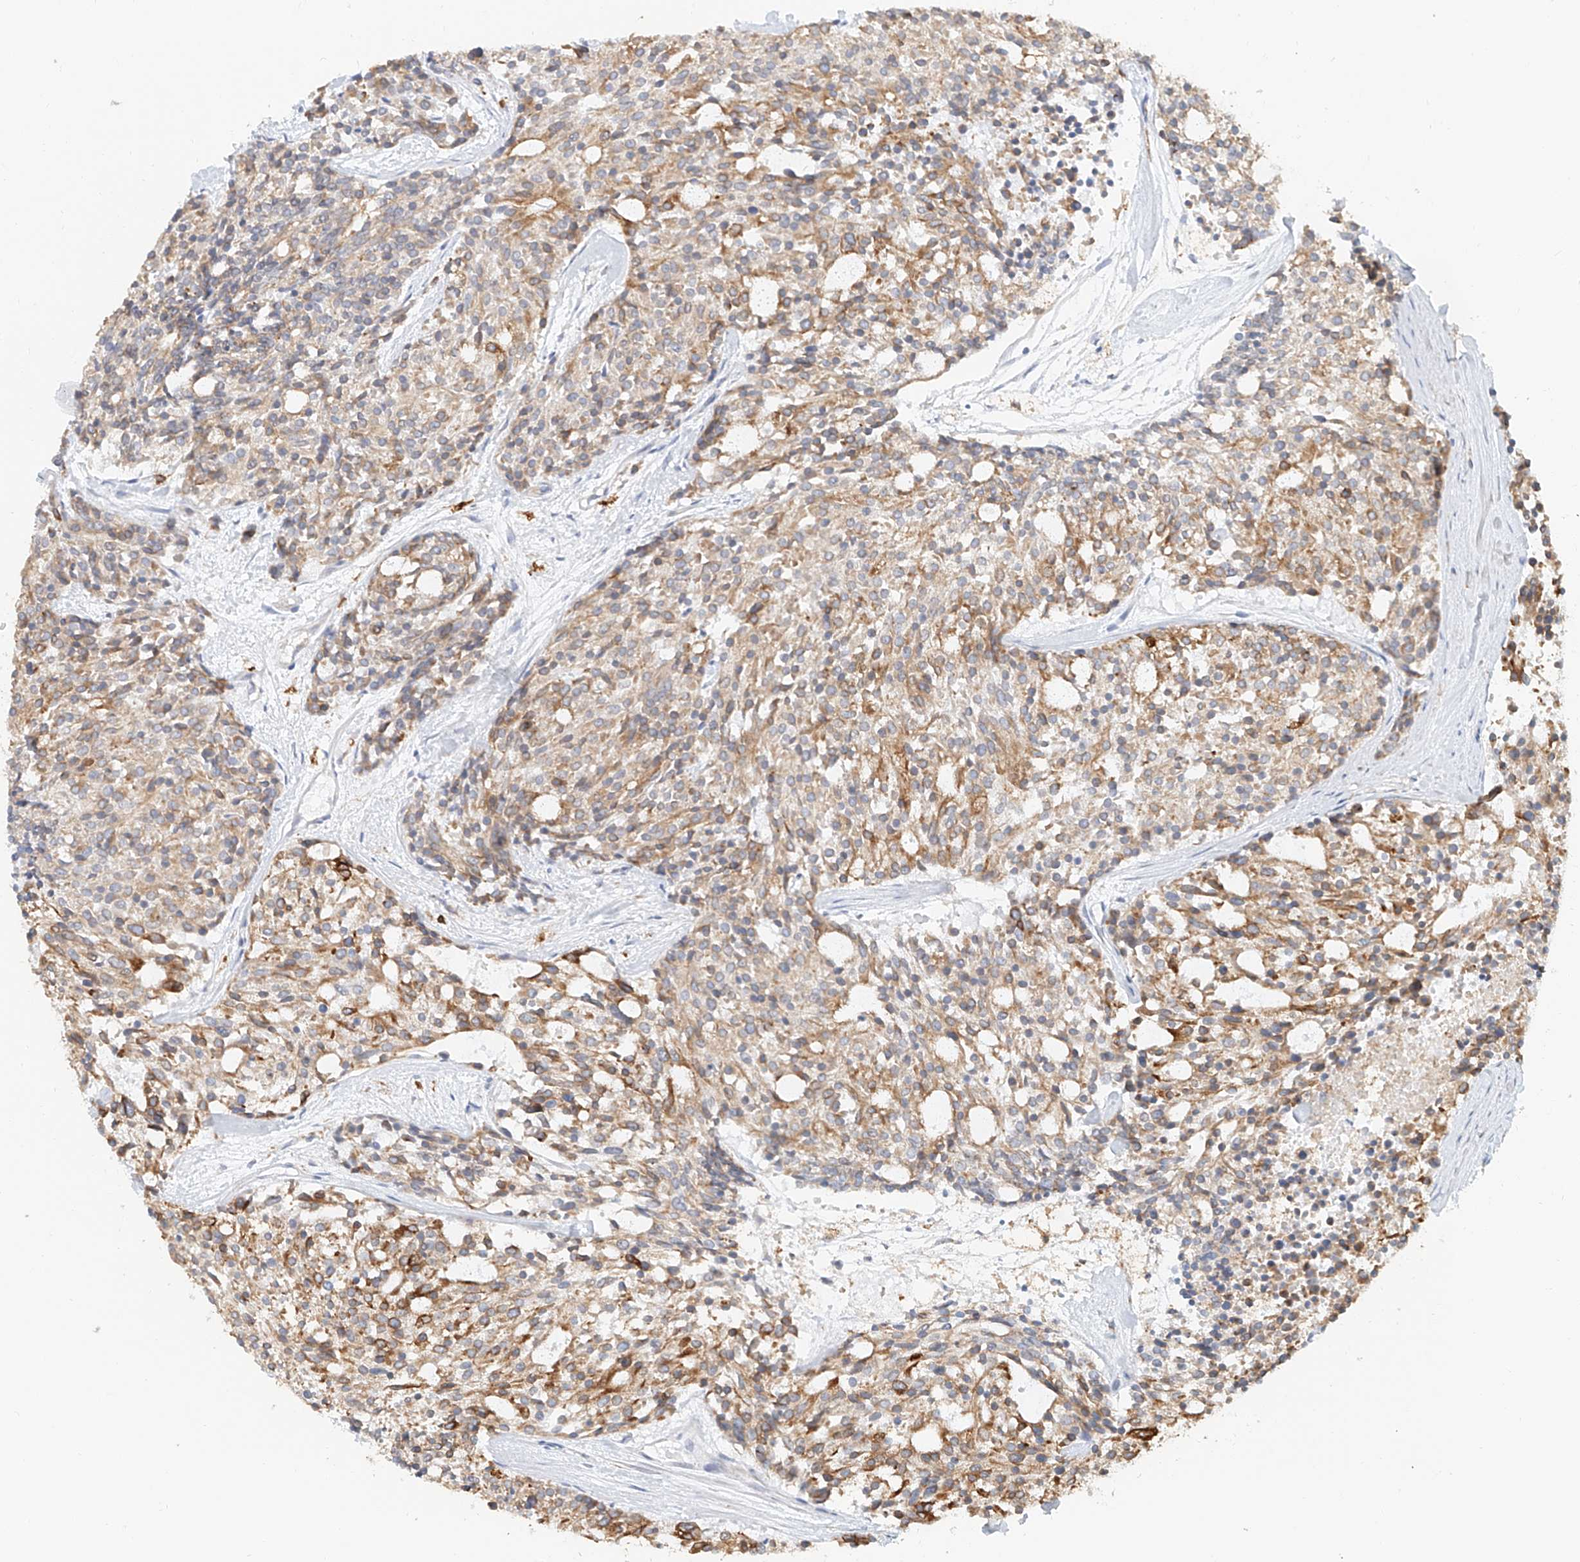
{"staining": {"intensity": "moderate", "quantity": ">75%", "location": "cytoplasmic/membranous"}, "tissue": "carcinoid", "cell_type": "Tumor cells", "image_type": "cancer", "snomed": [{"axis": "morphology", "description": "Carcinoid, malignant, NOS"}, {"axis": "topography", "description": "Pancreas"}], "caption": "IHC histopathology image of neoplastic tissue: carcinoid stained using IHC reveals medium levels of moderate protein expression localized specifically in the cytoplasmic/membranous of tumor cells, appearing as a cytoplasmic/membranous brown color.", "gene": "DHRS7", "patient": {"sex": "female", "age": 54}}